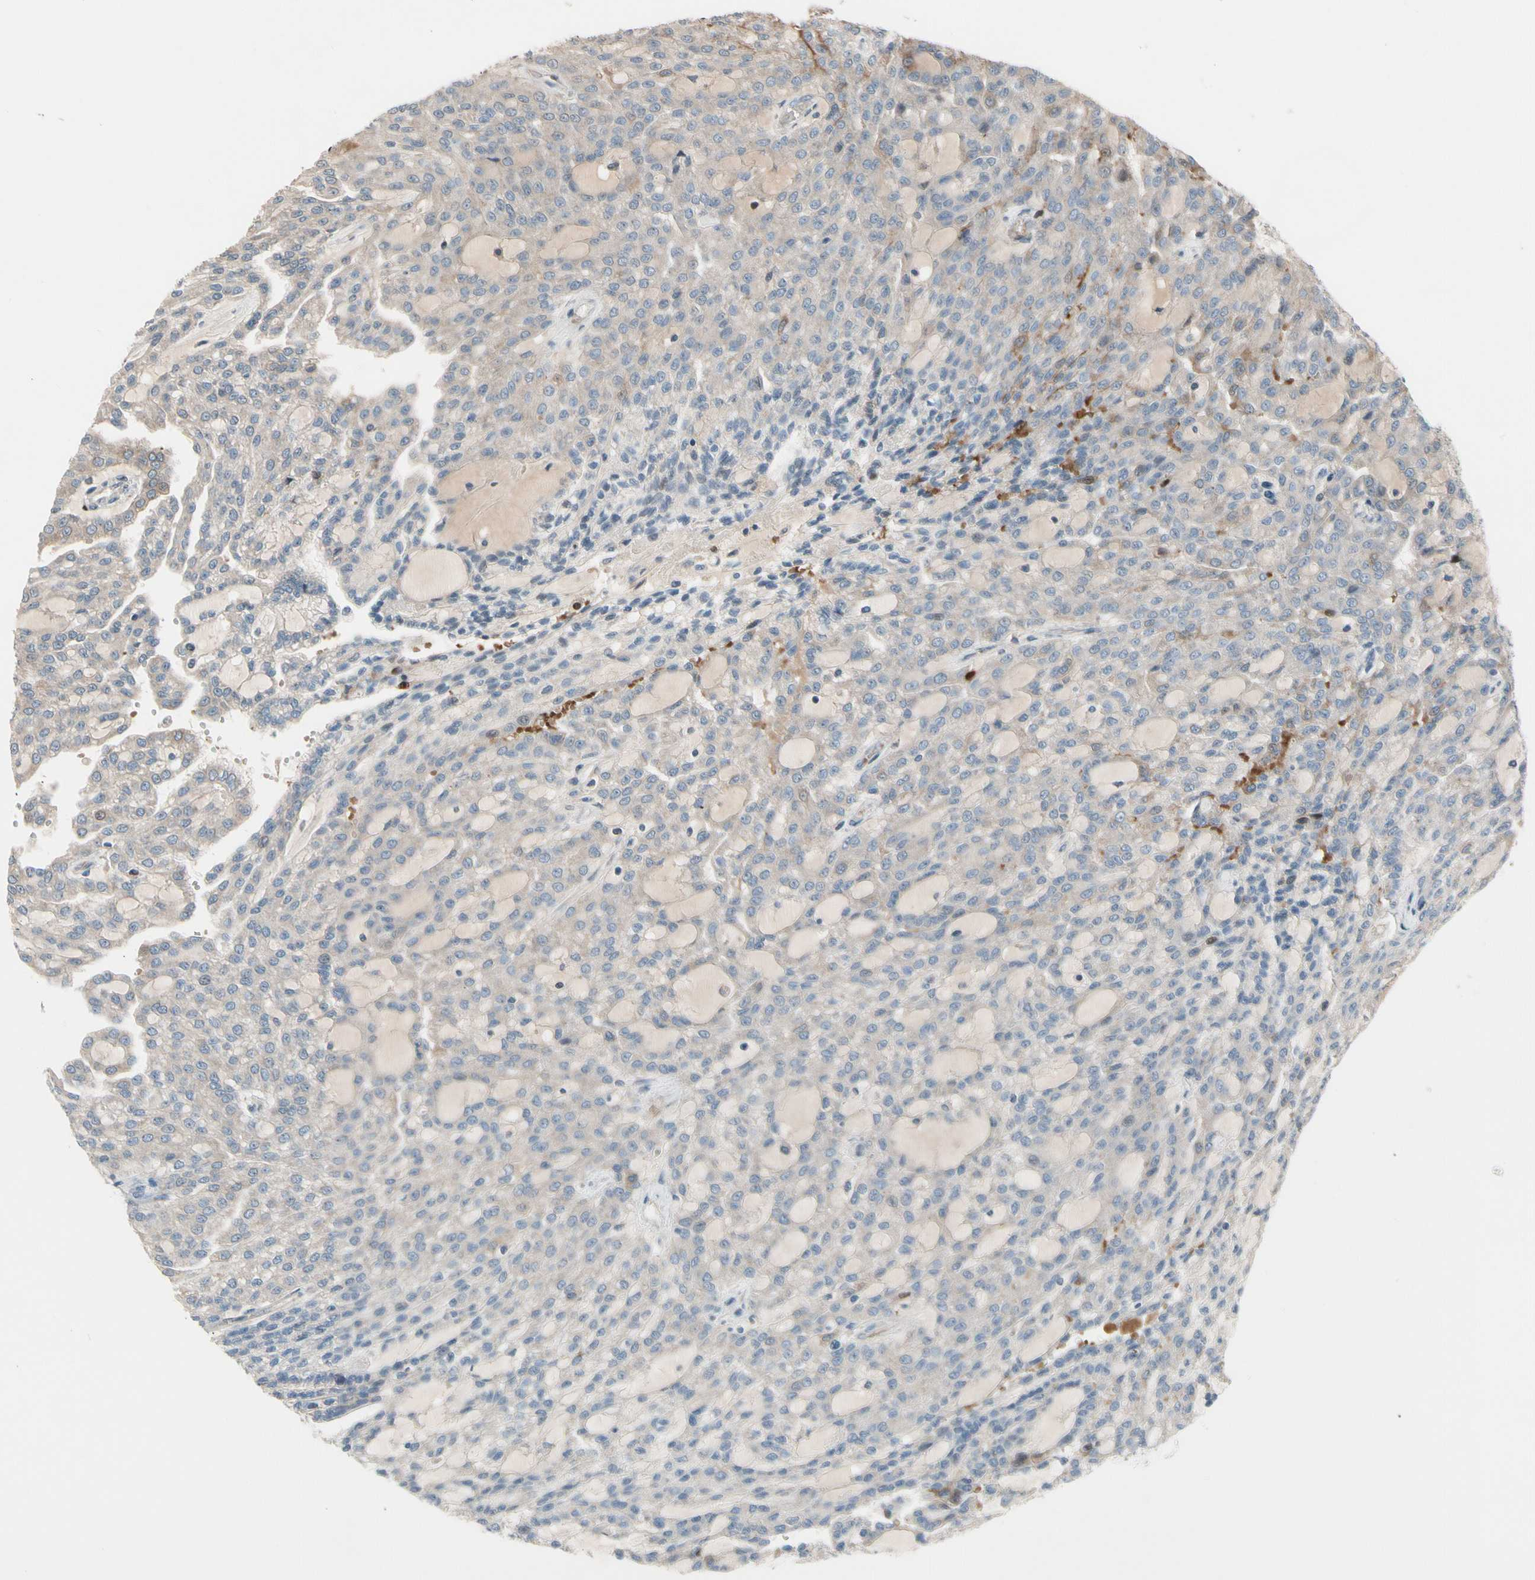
{"staining": {"intensity": "weak", "quantity": "<25%", "location": "cytoplasmic/membranous"}, "tissue": "renal cancer", "cell_type": "Tumor cells", "image_type": "cancer", "snomed": [{"axis": "morphology", "description": "Adenocarcinoma, NOS"}, {"axis": "topography", "description": "Kidney"}], "caption": "This is a histopathology image of IHC staining of renal cancer, which shows no positivity in tumor cells.", "gene": "SNX29", "patient": {"sex": "male", "age": 63}}